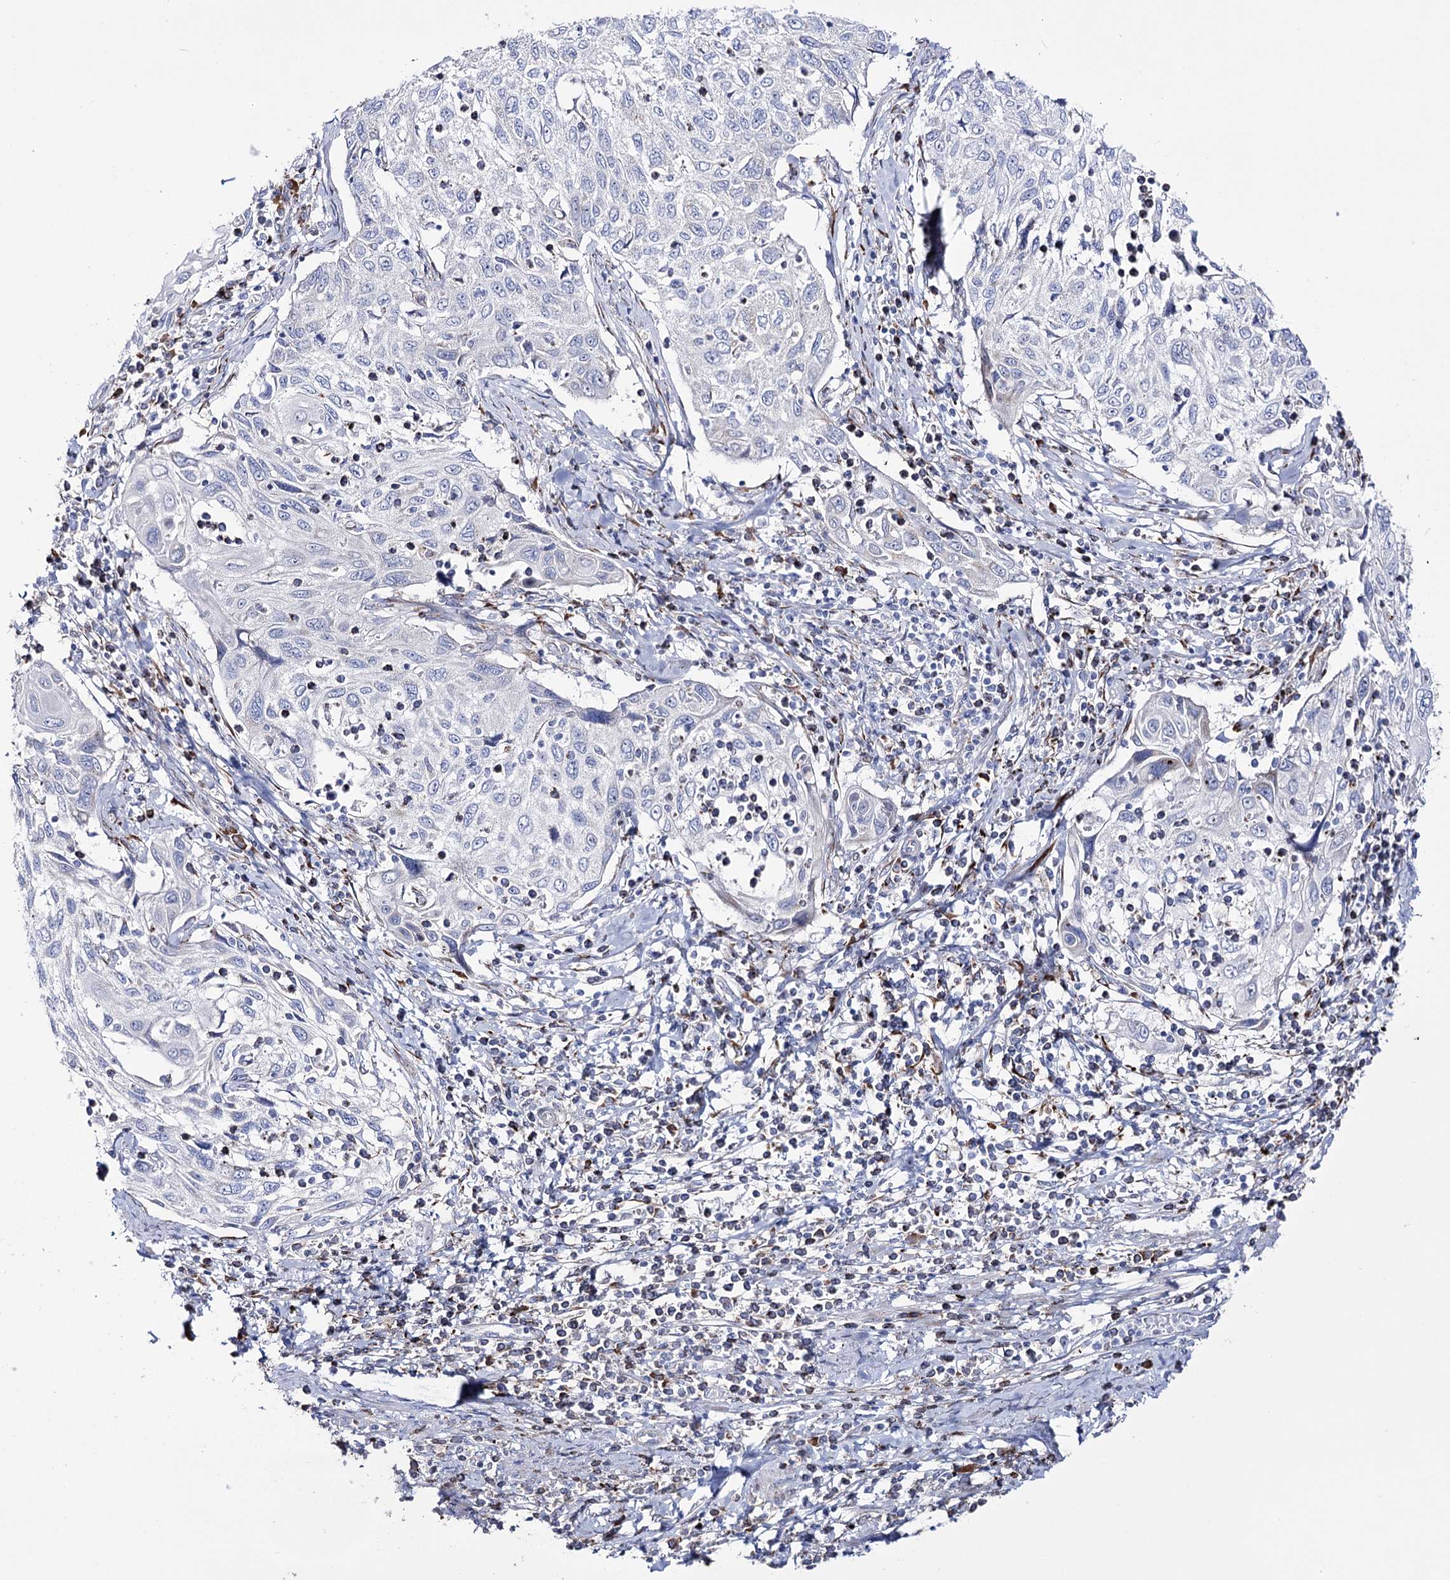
{"staining": {"intensity": "negative", "quantity": "none", "location": "none"}, "tissue": "cervical cancer", "cell_type": "Tumor cells", "image_type": "cancer", "snomed": [{"axis": "morphology", "description": "Squamous cell carcinoma, NOS"}, {"axis": "topography", "description": "Cervix"}], "caption": "High magnification brightfield microscopy of squamous cell carcinoma (cervical) stained with DAB (3,3'-diaminobenzidine) (brown) and counterstained with hematoxylin (blue): tumor cells show no significant positivity.", "gene": "METTL5", "patient": {"sex": "female", "age": 70}}